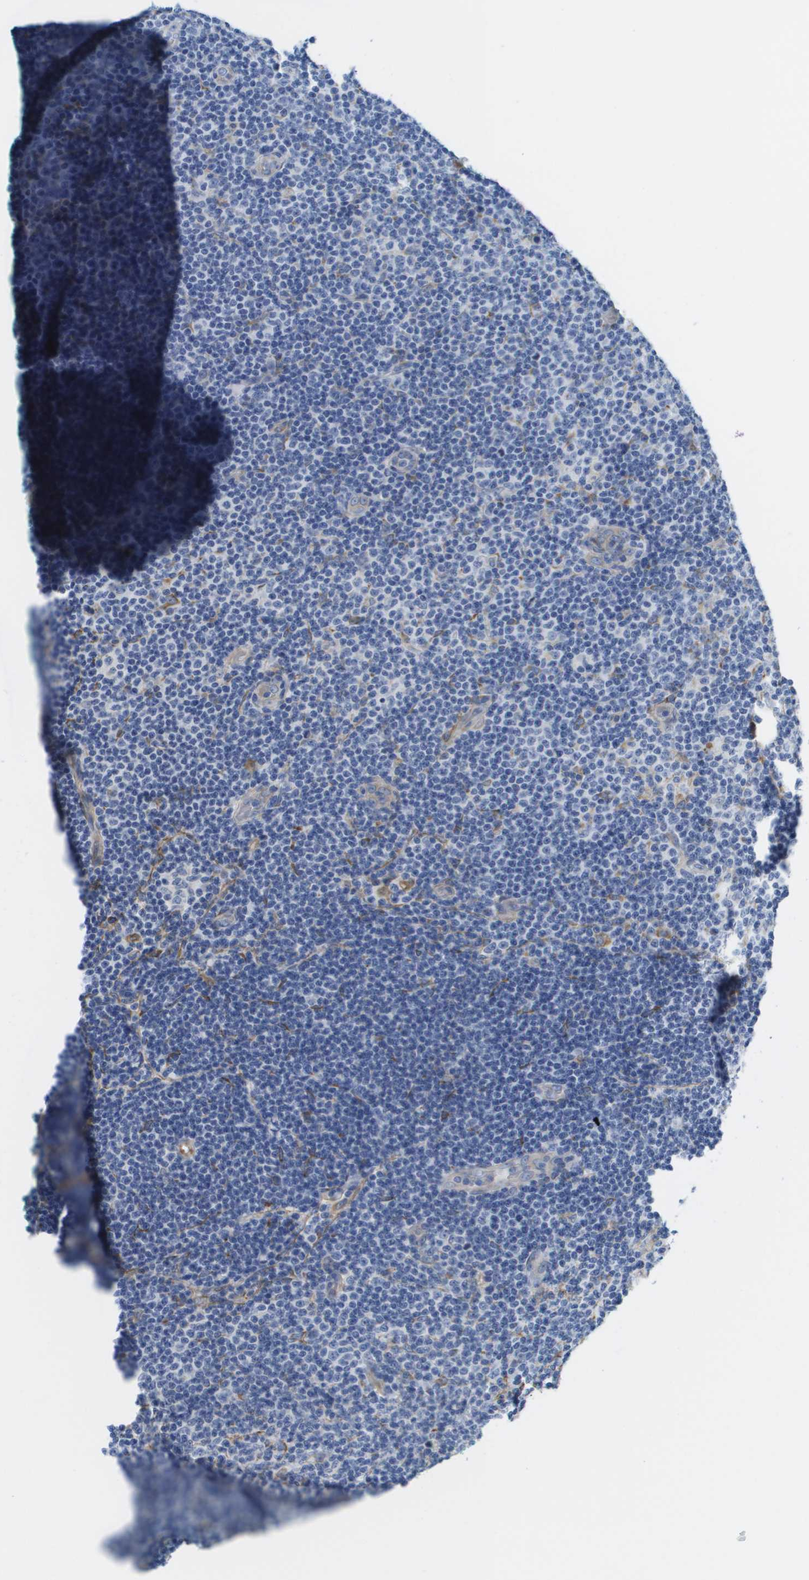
{"staining": {"intensity": "negative", "quantity": "none", "location": "none"}, "tissue": "lymphoma", "cell_type": "Tumor cells", "image_type": "cancer", "snomed": [{"axis": "morphology", "description": "Malignant lymphoma, non-Hodgkin's type, Low grade"}, {"axis": "topography", "description": "Lymph node"}], "caption": "Immunohistochemical staining of human lymphoma exhibits no significant staining in tumor cells.", "gene": "ST3GAL2", "patient": {"sex": "male", "age": 83}}